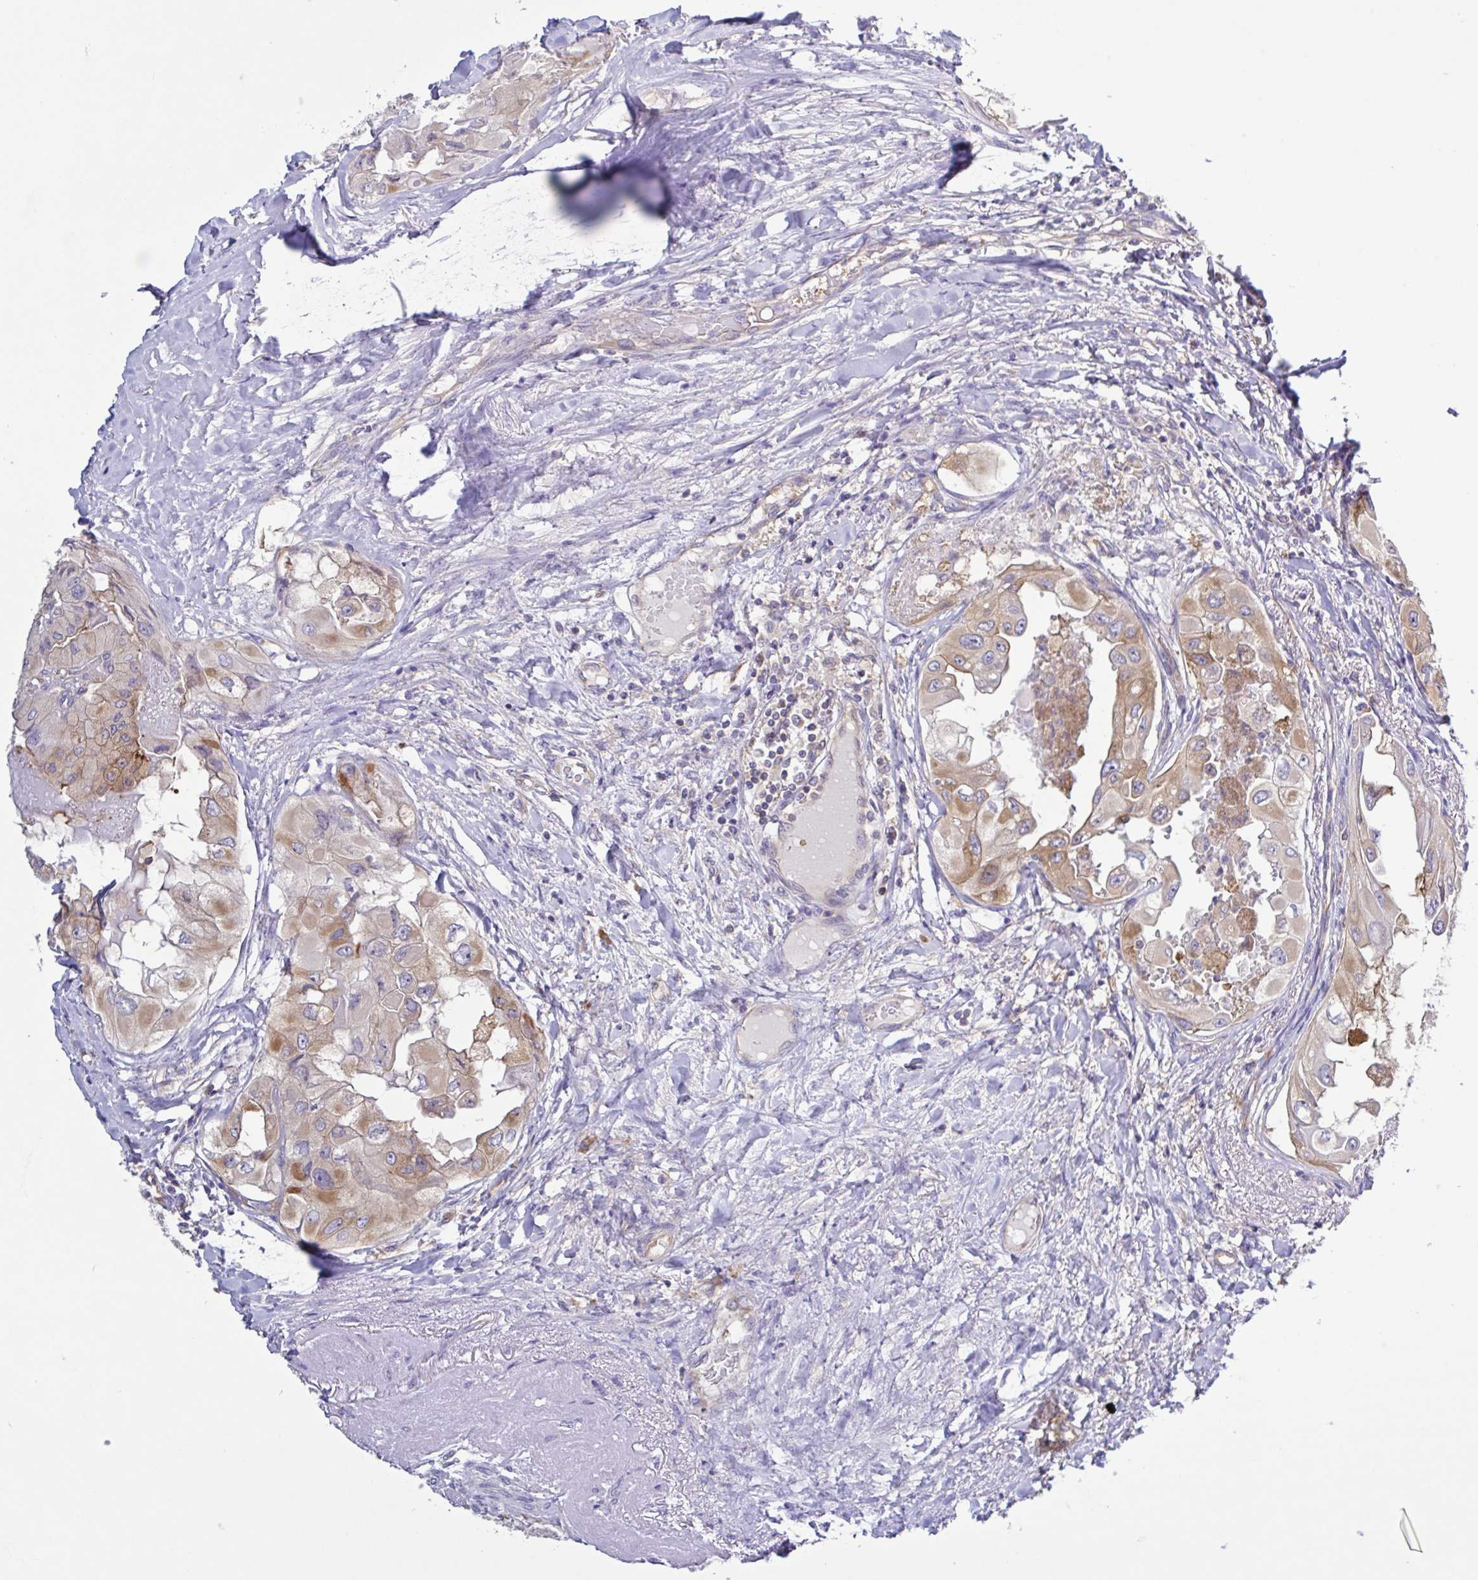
{"staining": {"intensity": "moderate", "quantity": ">75%", "location": "cytoplasmic/membranous"}, "tissue": "thyroid cancer", "cell_type": "Tumor cells", "image_type": "cancer", "snomed": [{"axis": "morphology", "description": "Normal tissue, NOS"}, {"axis": "morphology", "description": "Papillary adenocarcinoma, NOS"}, {"axis": "topography", "description": "Thyroid gland"}], "caption": "A brown stain shows moderate cytoplasmic/membranous expression of a protein in human thyroid cancer tumor cells.", "gene": "LARS1", "patient": {"sex": "female", "age": 59}}